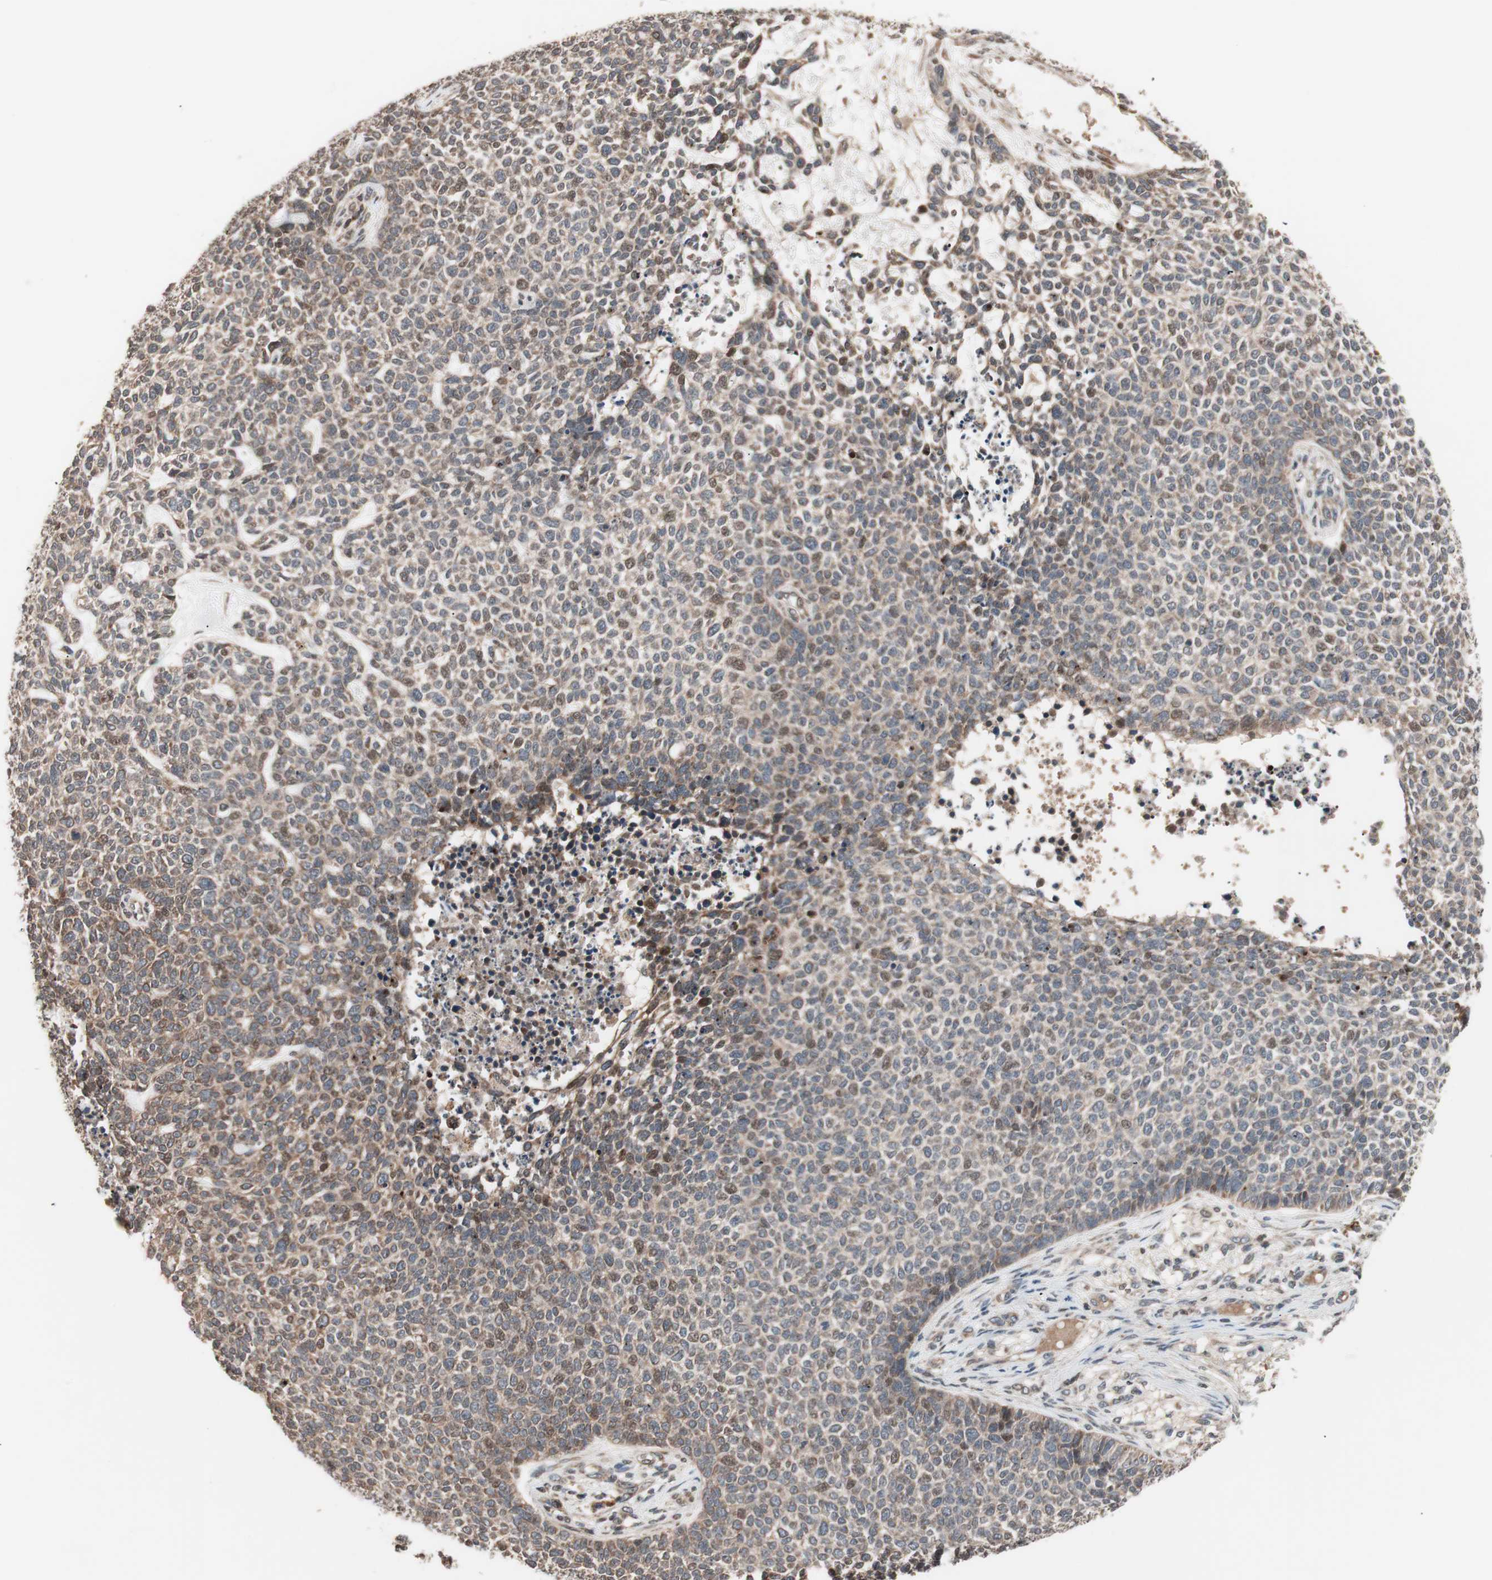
{"staining": {"intensity": "moderate", "quantity": ">75%", "location": "cytoplasmic/membranous,nuclear"}, "tissue": "skin cancer", "cell_type": "Tumor cells", "image_type": "cancer", "snomed": [{"axis": "morphology", "description": "Basal cell carcinoma"}, {"axis": "topography", "description": "Skin"}], "caption": "Immunohistochemistry (DAB (3,3'-diaminobenzidine)) staining of human skin cancer (basal cell carcinoma) displays moderate cytoplasmic/membranous and nuclear protein staining in approximately >75% of tumor cells. Using DAB (brown) and hematoxylin (blue) stains, captured at high magnification using brightfield microscopy.", "gene": "NF2", "patient": {"sex": "female", "age": 84}}